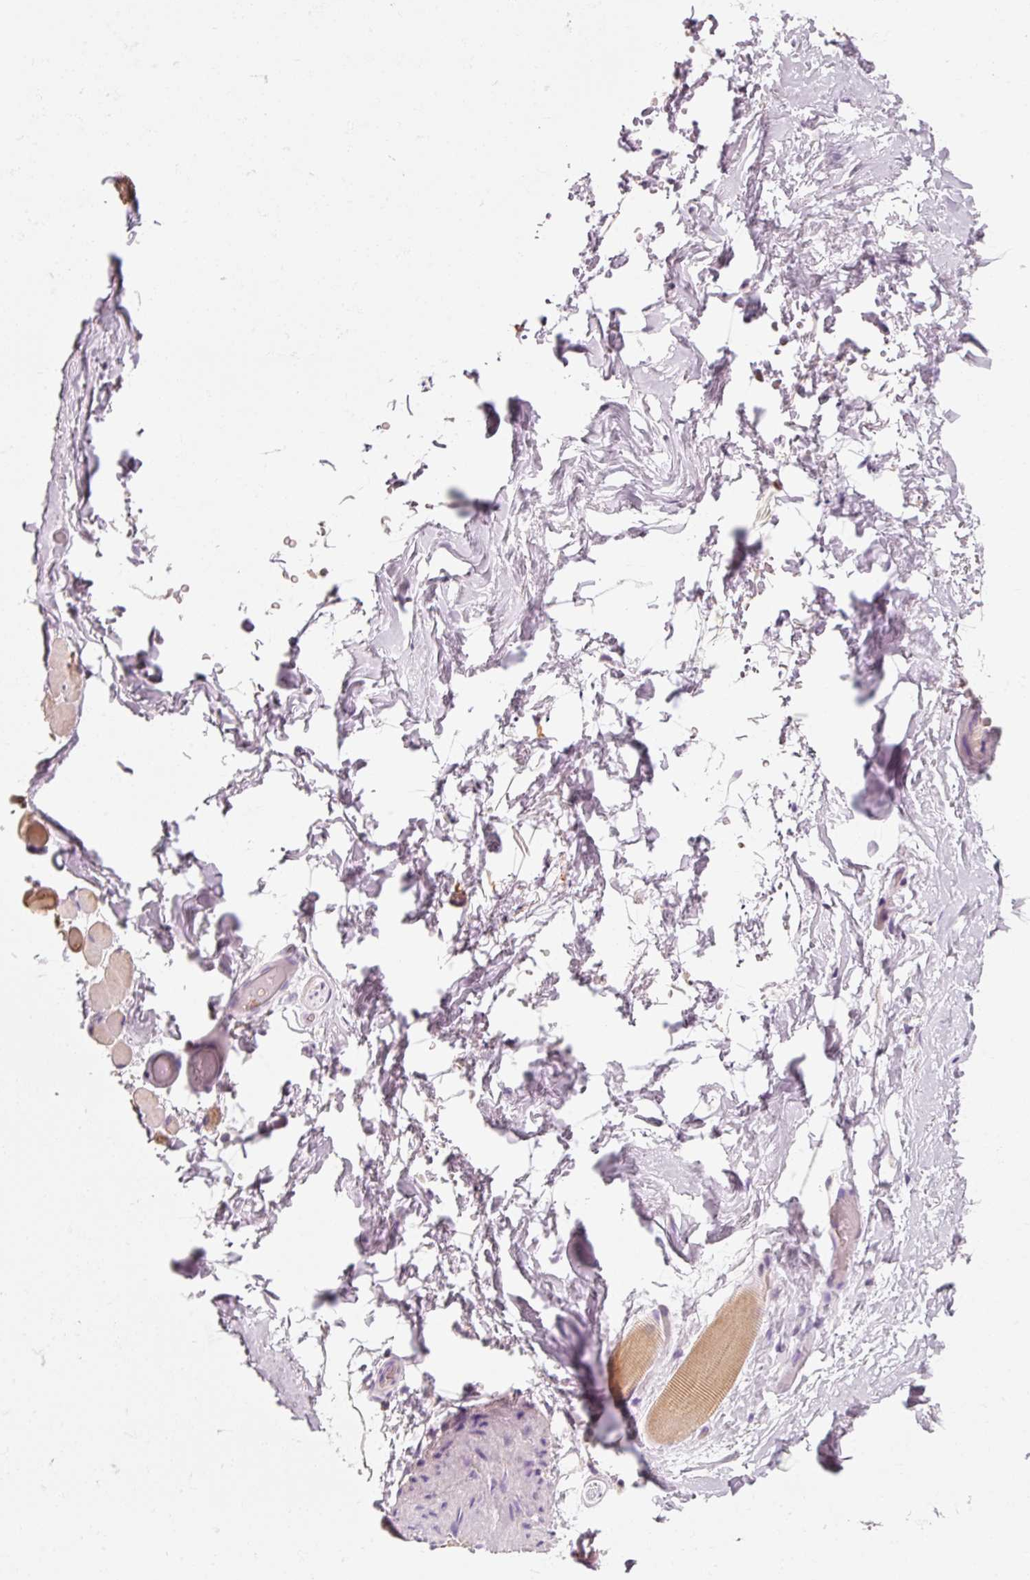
{"staining": {"intensity": "negative", "quantity": "none", "location": "none"}, "tissue": "adipose tissue", "cell_type": "Adipocytes", "image_type": "normal", "snomed": [{"axis": "morphology", "description": "Normal tissue, NOS"}, {"axis": "topography", "description": "Vascular tissue"}, {"axis": "topography", "description": "Peripheral nerve tissue"}], "caption": "The immunohistochemistry (IHC) micrograph has no significant staining in adipocytes of adipose tissue. (DAB (3,3'-diaminobenzidine) immunohistochemistry (IHC), high magnification).", "gene": "OR8K1", "patient": {"sex": "male", "age": 41}}